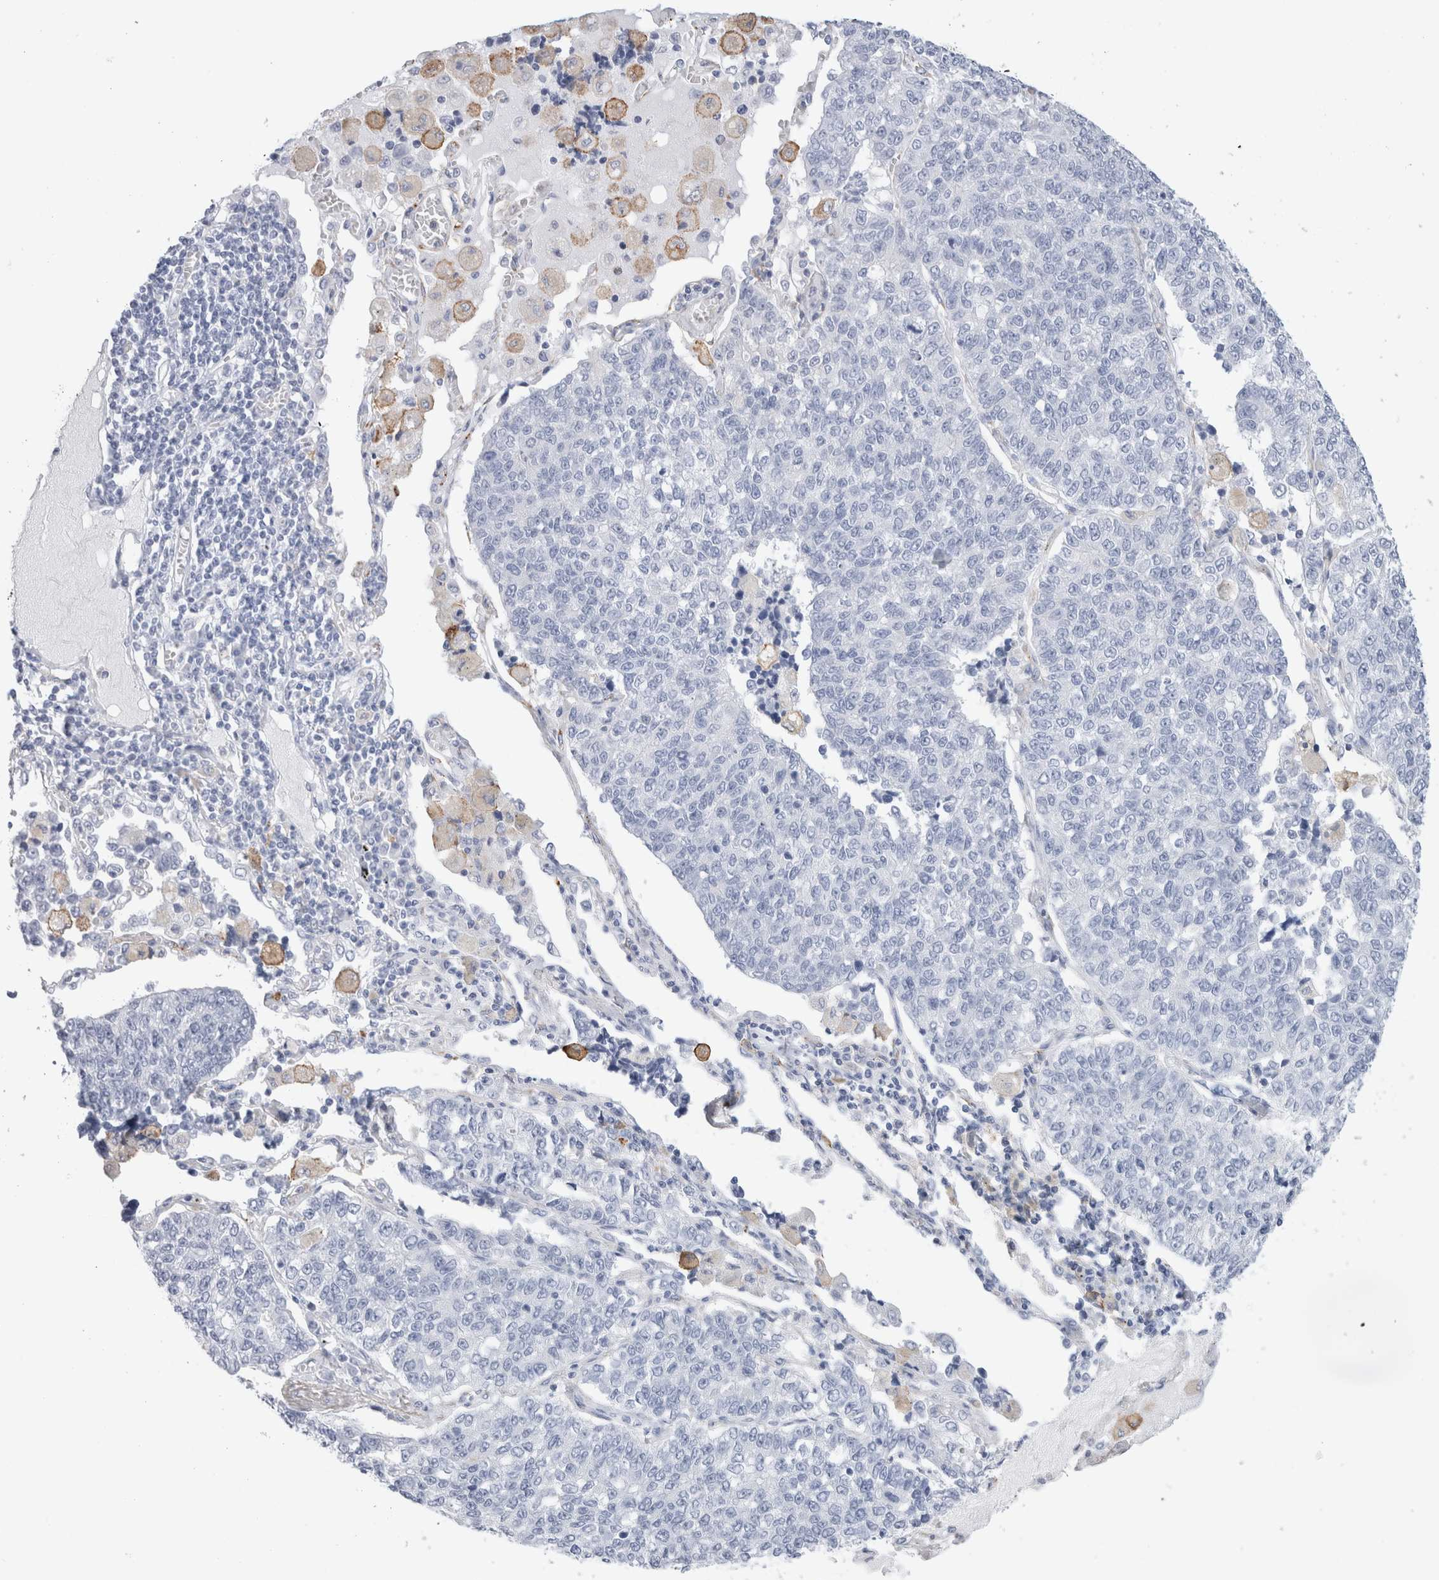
{"staining": {"intensity": "negative", "quantity": "none", "location": "none"}, "tissue": "lung cancer", "cell_type": "Tumor cells", "image_type": "cancer", "snomed": [{"axis": "morphology", "description": "Adenocarcinoma, NOS"}, {"axis": "topography", "description": "Lung"}], "caption": "Immunohistochemical staining of lung cancer displays no significant positivity in tumor cells. (Brightfield microscopy of DAB (3,3'-diaminobenzidine) immunohistochemistry (IHC) at high magnification).", "gene": "MUC15", "patient": {"sex": "male", "age": 49}}